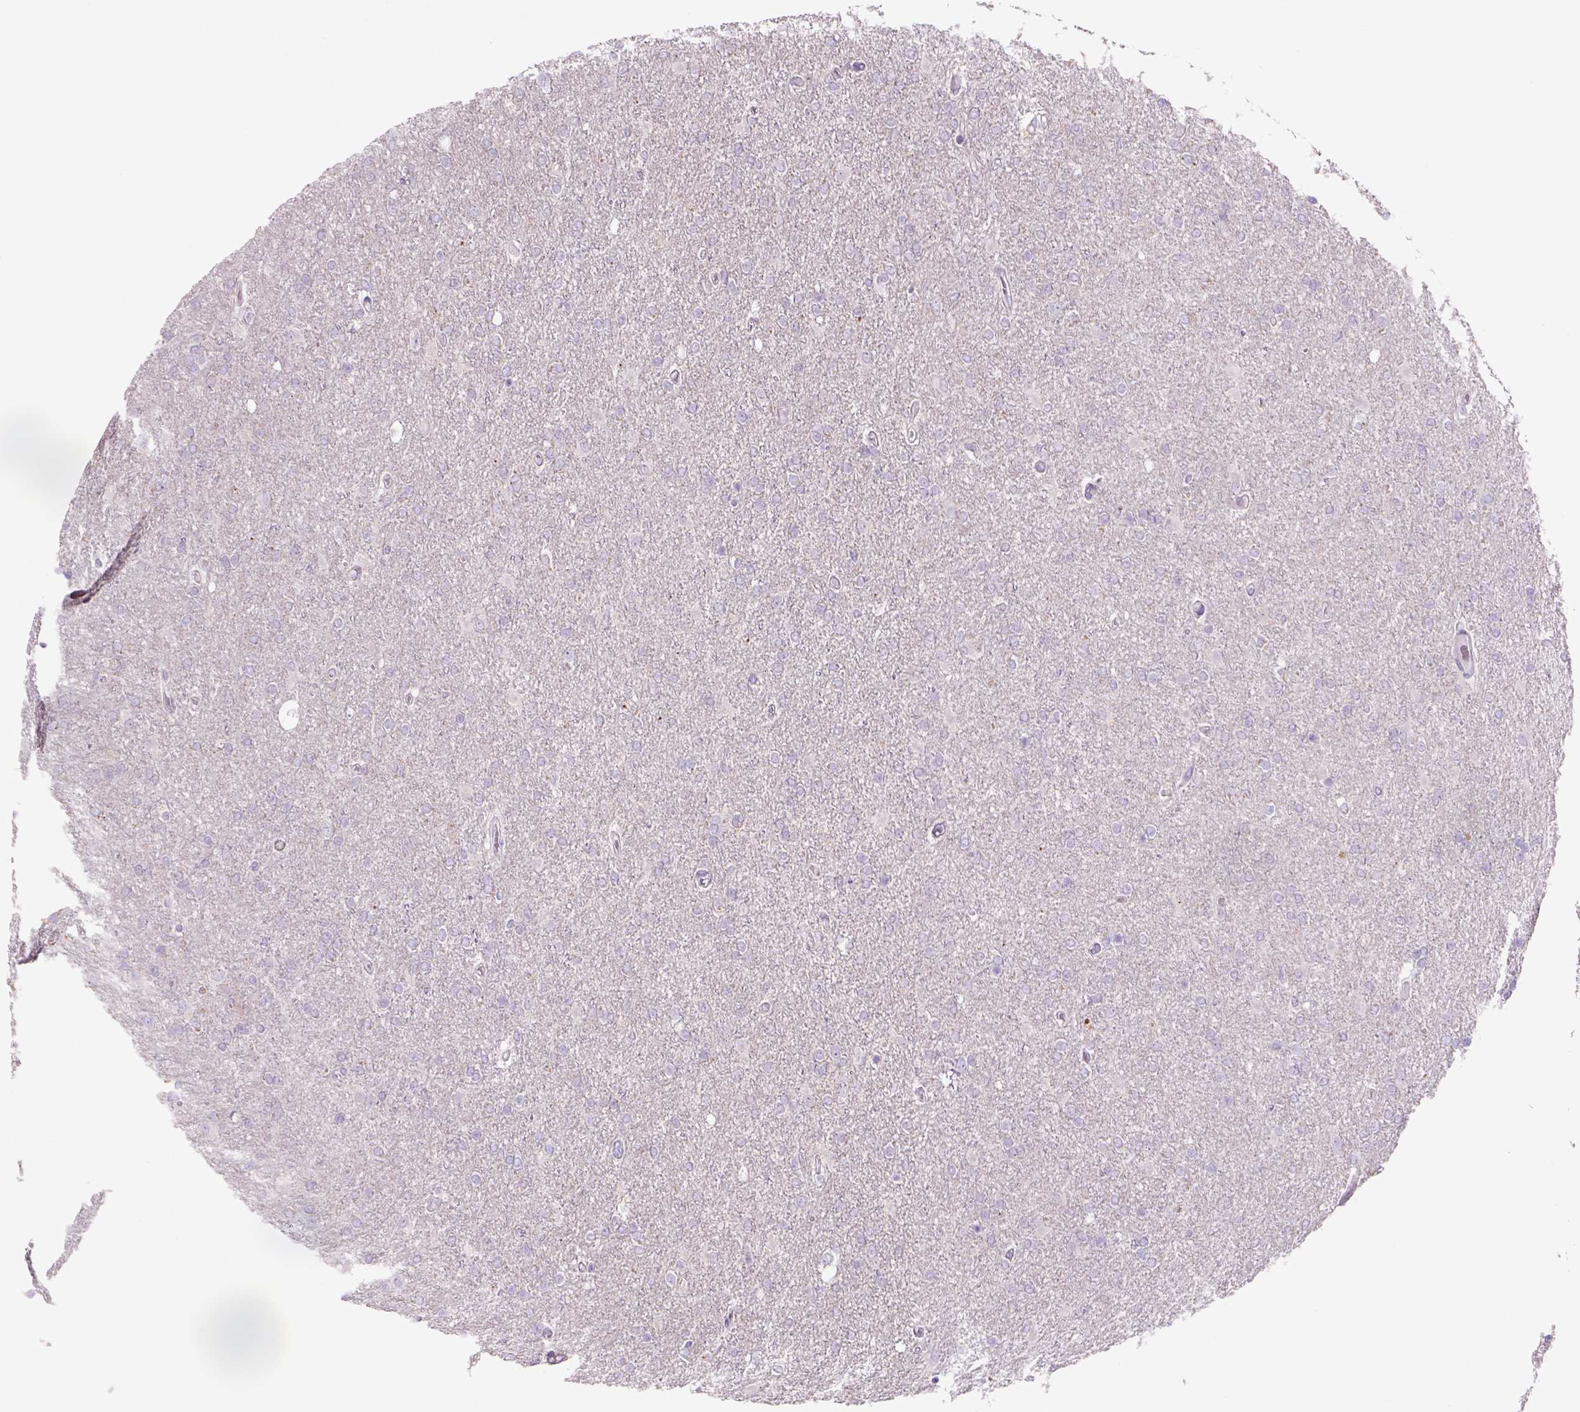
{"staining": {"intensity": "negative", "quantity": "none", "location": "none"}, "tissue": "glioma", "cell_type": "Tumor cells", "image_type": "cancer", "snomed": [{"axis": "morphology", "description": "Glioma, malignant, High grade"}, {"axis": "topography", "description": "Cerebral cortex"}], "caption": "Protein analysis of high-grade glioma (malignant) shows no significant expression in tumor cells. (Stains: DAB immunohistochemistry (IHC) with hematoxylin counter stain, Microscopy: brightfield microscopy at high magnification).", "gene": "ADGRV1", "patient": {"sex": "male", "age": 70}}